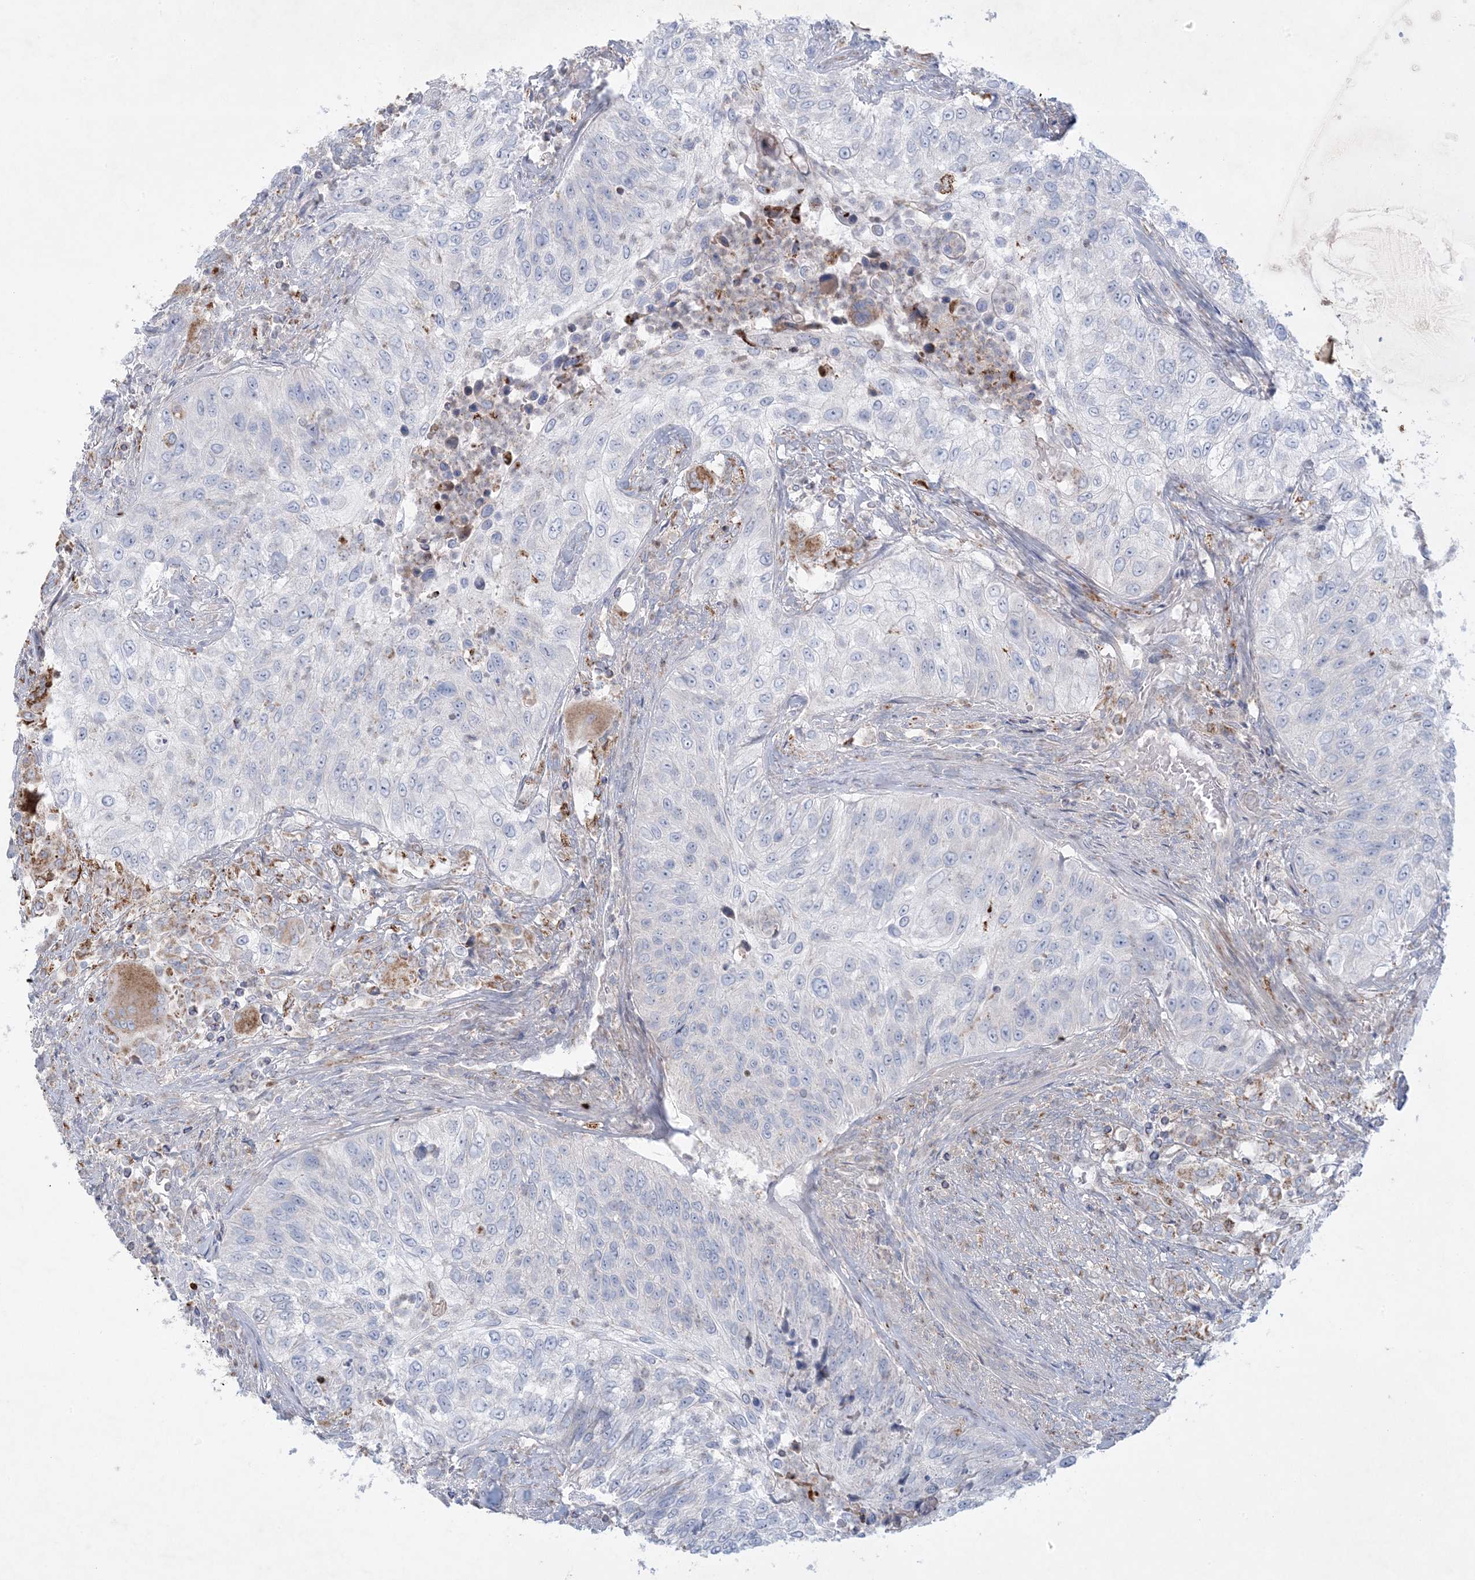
{"staining": {"intensity": "negative", "quantity": "none", "location": "none"}, "tissue": "urothelial cancer", "cell_type": "Tumor cells", "image_type": "cancer", "snomed": [{"axis": "morphology", "description": "Urothelial carcinoma, High grade"}, {"axis": "topography", "description": "Urinary bladder"}], "caption": "IHC of human urothelial cancer reveals no staining in tumor cells.", "gene": "KCTD6", "patient": {"sex": "female", "age": 60}}